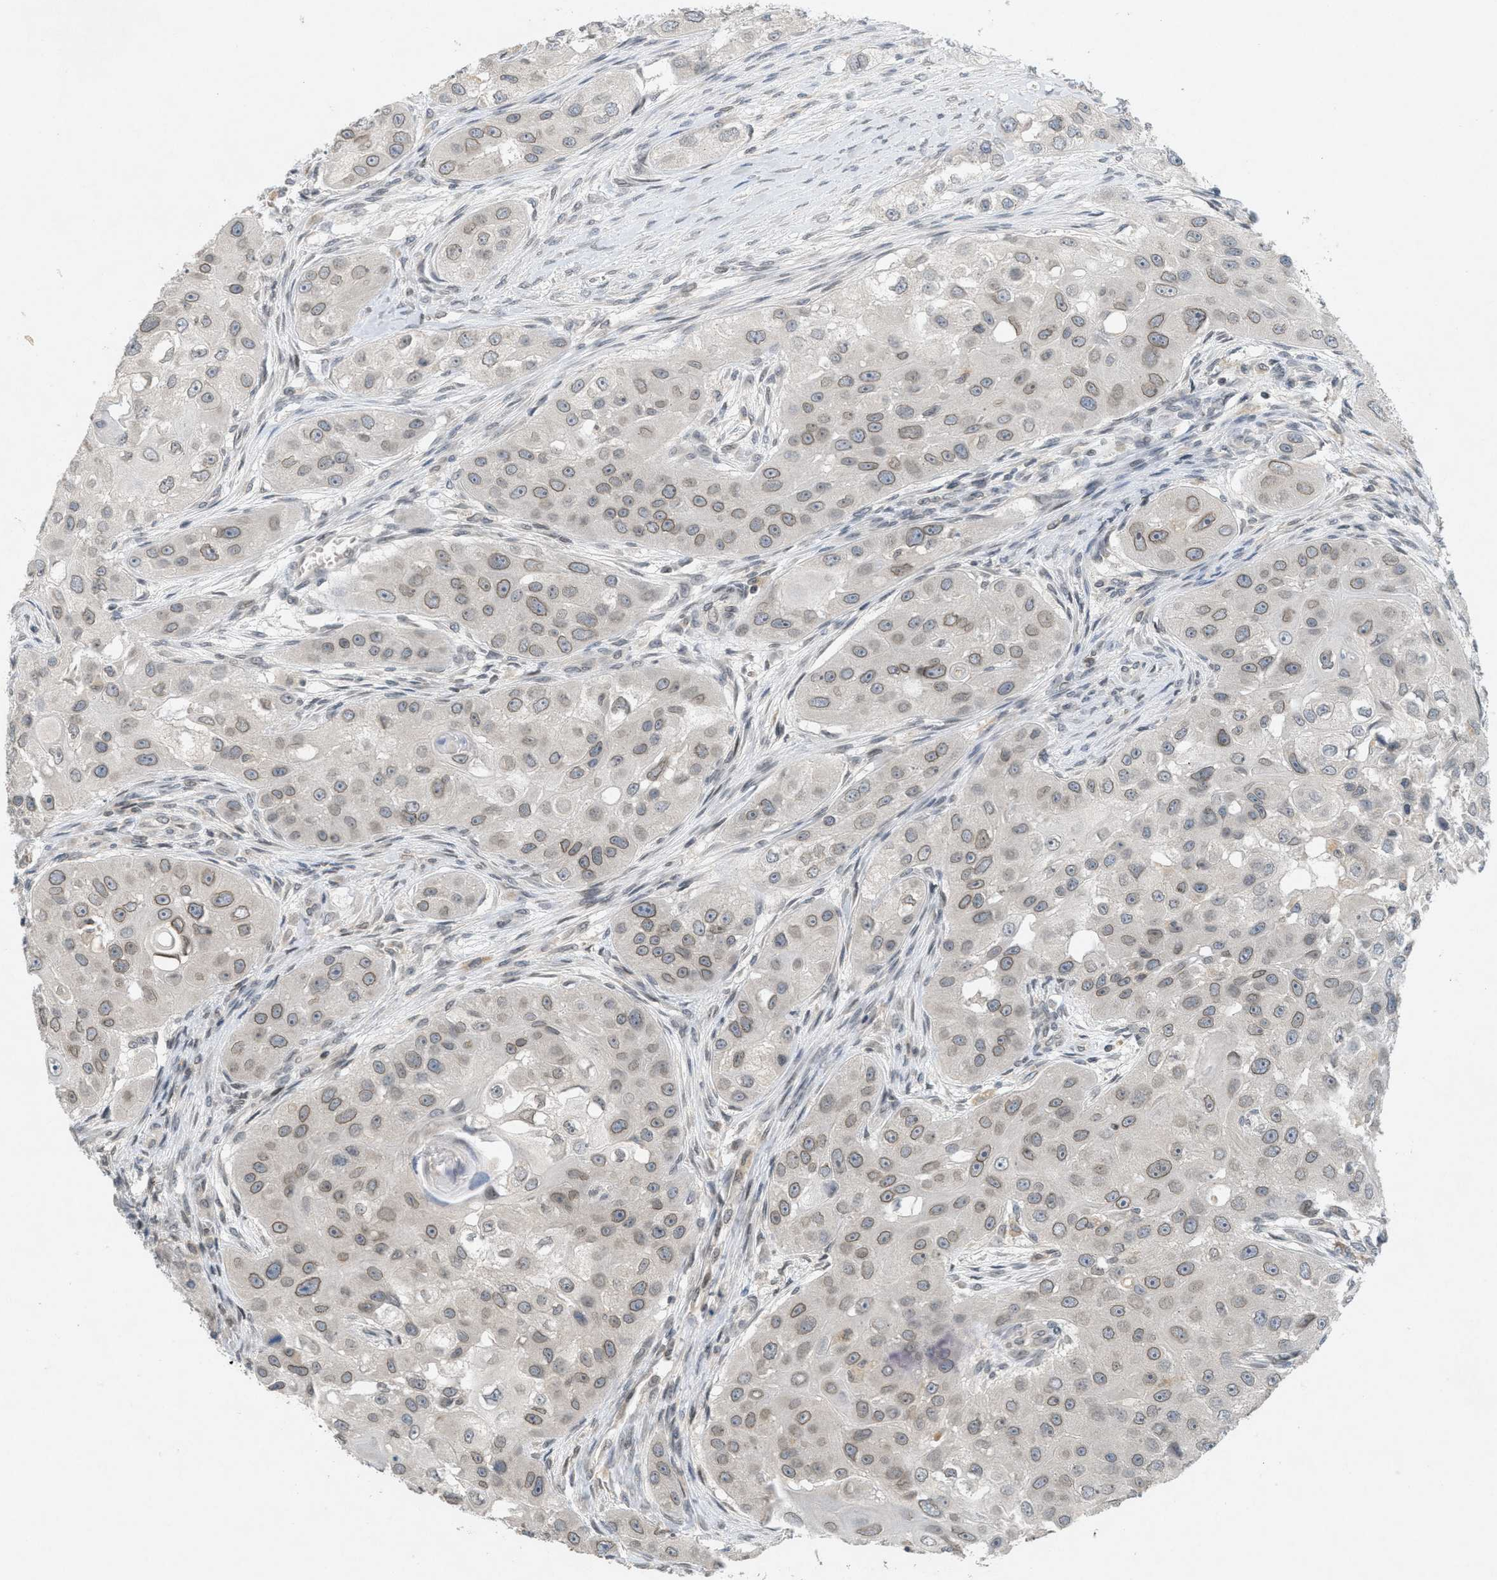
{"staining": {"intensity": "weak", "quantity": ">75%", "location": "cytoplasmic/membranous,nuclear"}, "tissue": "head and neck cancer", "cell_type": "Tumor cells", "image_type": "cancer", "snomed": [{"axis": "morphology", "description": "Normal tissue, NOS"}, {"axis": "morphology", "description": "Squamous cell carcinoma, NOS"}, {"axis": "topography", "description": "Skeletal muscle"}, {"axis": "topography", "description": "Head-Neck"}], "caption": "Tumor cells show low levels of weak cytoplasmic/membranous and nuclear positivity in about >75% of cells in head and neck squamous cell carcinoma.", "gene": "ABHD6", "patient": {"sex": "male", "age": 51}}